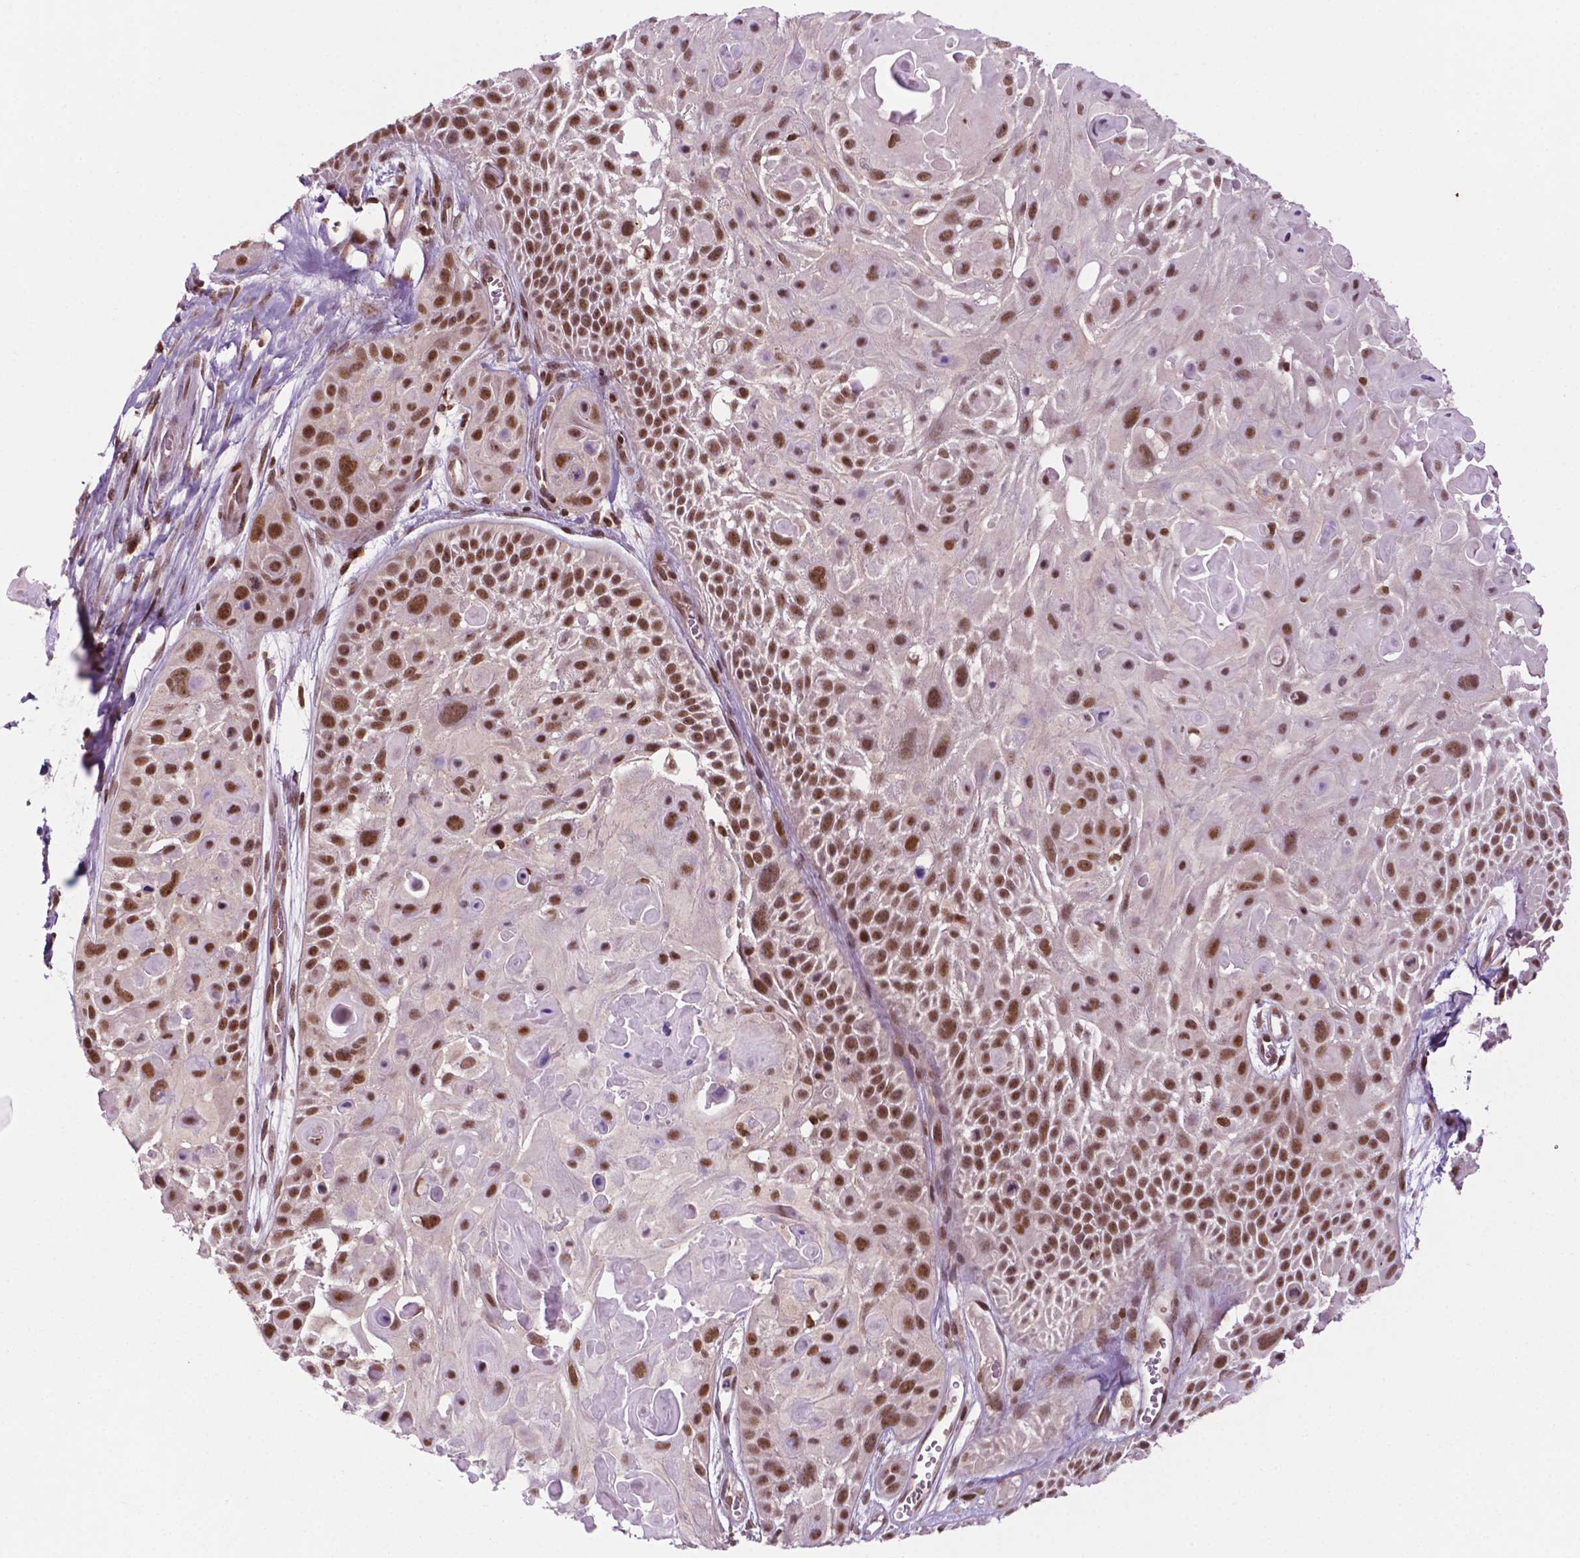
{"staining": {"intensity": "moderate", "quantity": ">75%", "location": "nuclear"}, "tissue": "skin cancer", "cell_type": "Tumor cells", "image_type": "cancer", "snomed": [{"axis": "morphology", "description": "Squamous cell carcinoma, NOS"}, {"axis": "topography", "description": "Skin"}, {"axis": "topography", "description": "Anal"}], "caption": "Skin cancer stained with immunohistochemistry displays moderate nuclear positivity in approximately >75% of tumor cells.", "gene": "PER2", "patient": {"sex": "female", "age": 75}}